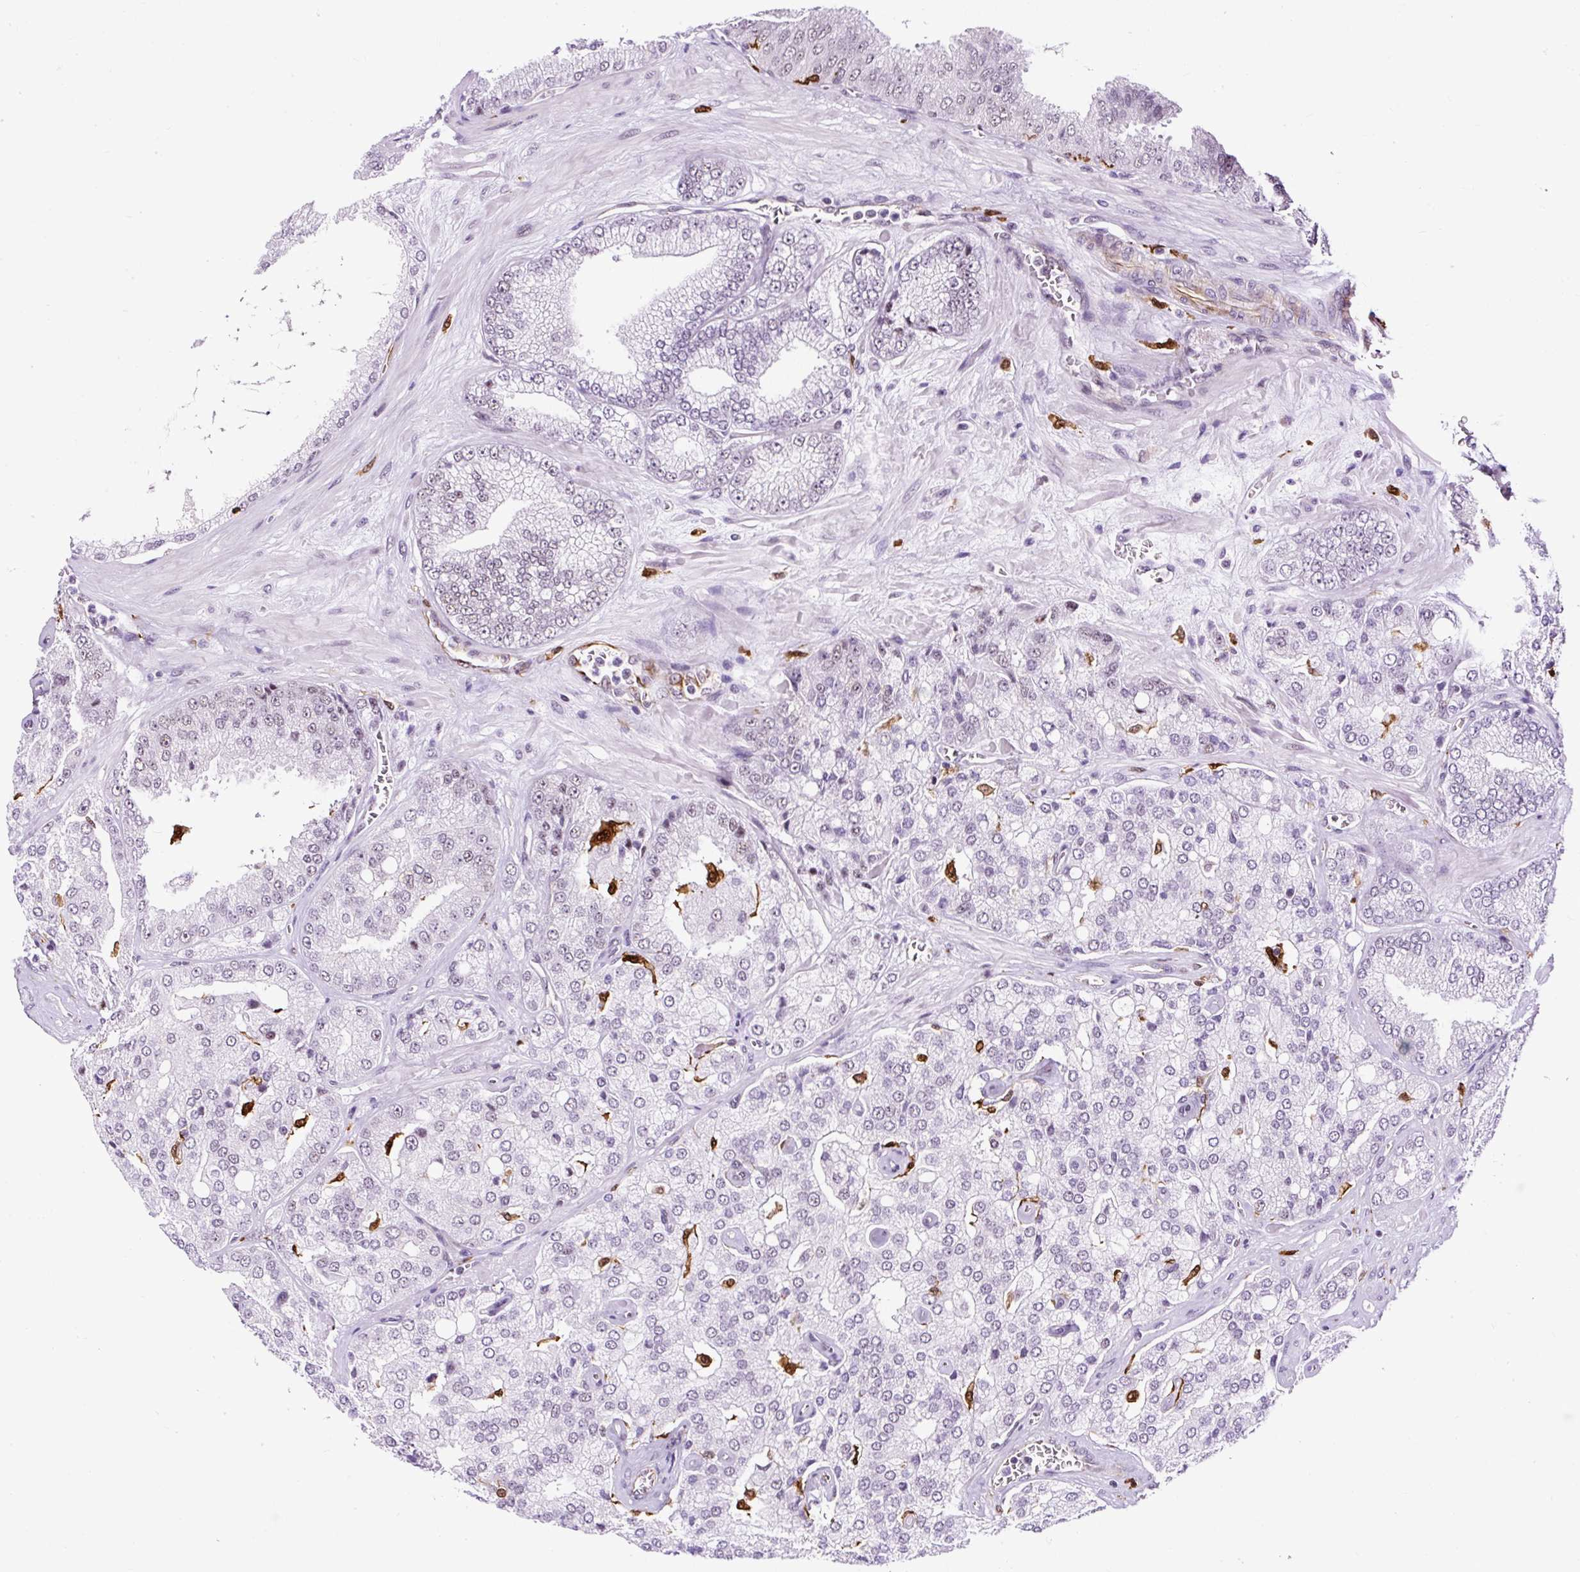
{"staining": {"intensity": "negative", "quantity": "none", "location": "none"}, "tissue": "prostate cancer", "cell_type": "Tumor cells", "image_type": "cancer", "snomed": [{"axis": "morphology", "description": "Adenocarcinoma, High grade"}, {"axis": "topography", "description": "Prostate"}], "caption": "IHC image of human prostate cancer stained for a protein (brown), which exhibits no staining in tumor cells.", "gene": "LUC7L2", "patient": {"sex": "male", "age": 68}}